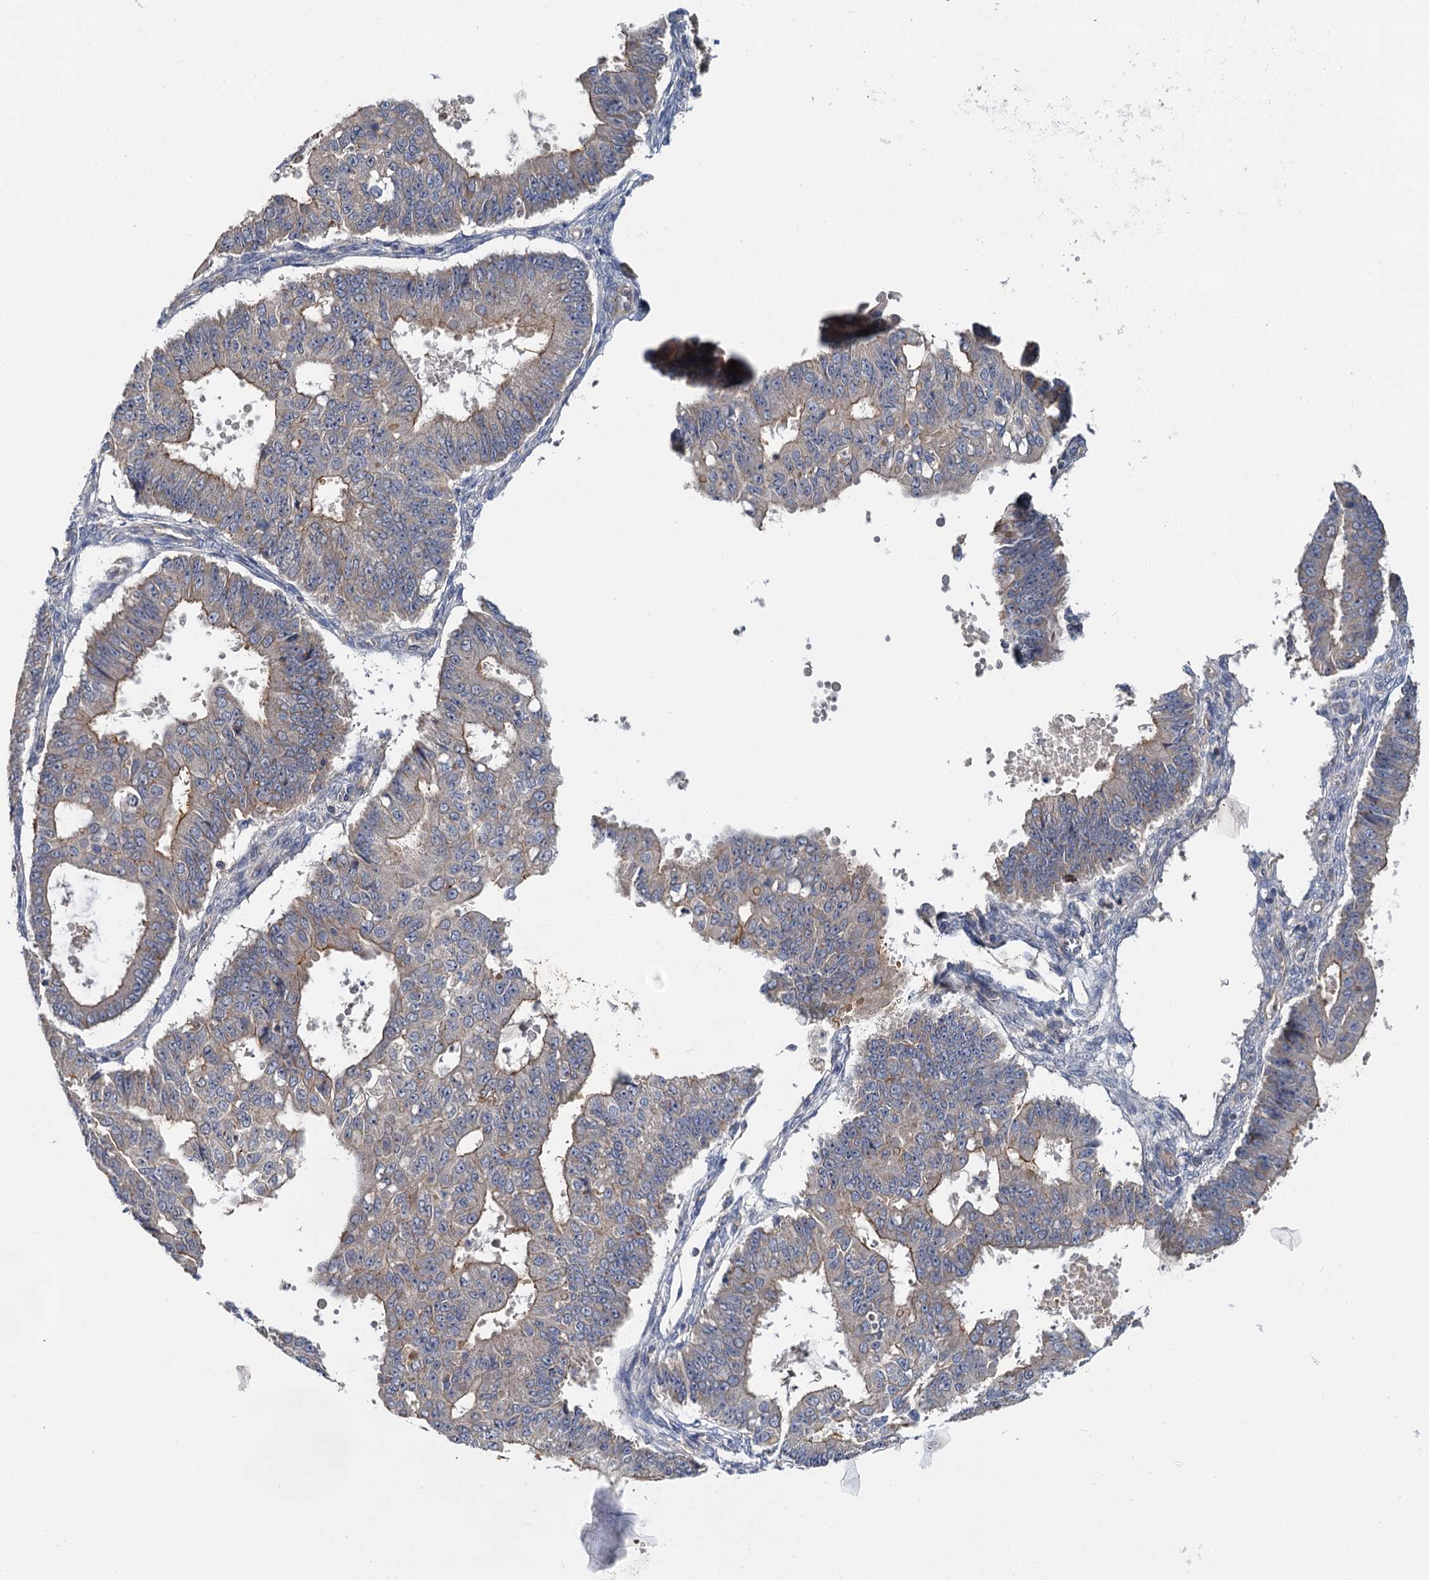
{"staining": {"intensity": "weak", "quantity": ">75%", "location": "cytoplasmic/membranous"}, "tissue": "ovarian cancer", "cell_type": "Tumor cells", "image_type": "cancer", "snomed": [{"axis": "morphology", "description": "Carcinoma, endometroid"}, {"axis": "topography", "description": "Appendix"}, {"axis": "topography", "description": "Ovary"}], "caption": "IHC of ovarian cancer (endometroid carcinoma) shows low levels of weak cytoplasmic/membranous expression in about >75% of tumor cells.", "gene": "ZNF324", "patient": {"sex": "female", "age": 42}}